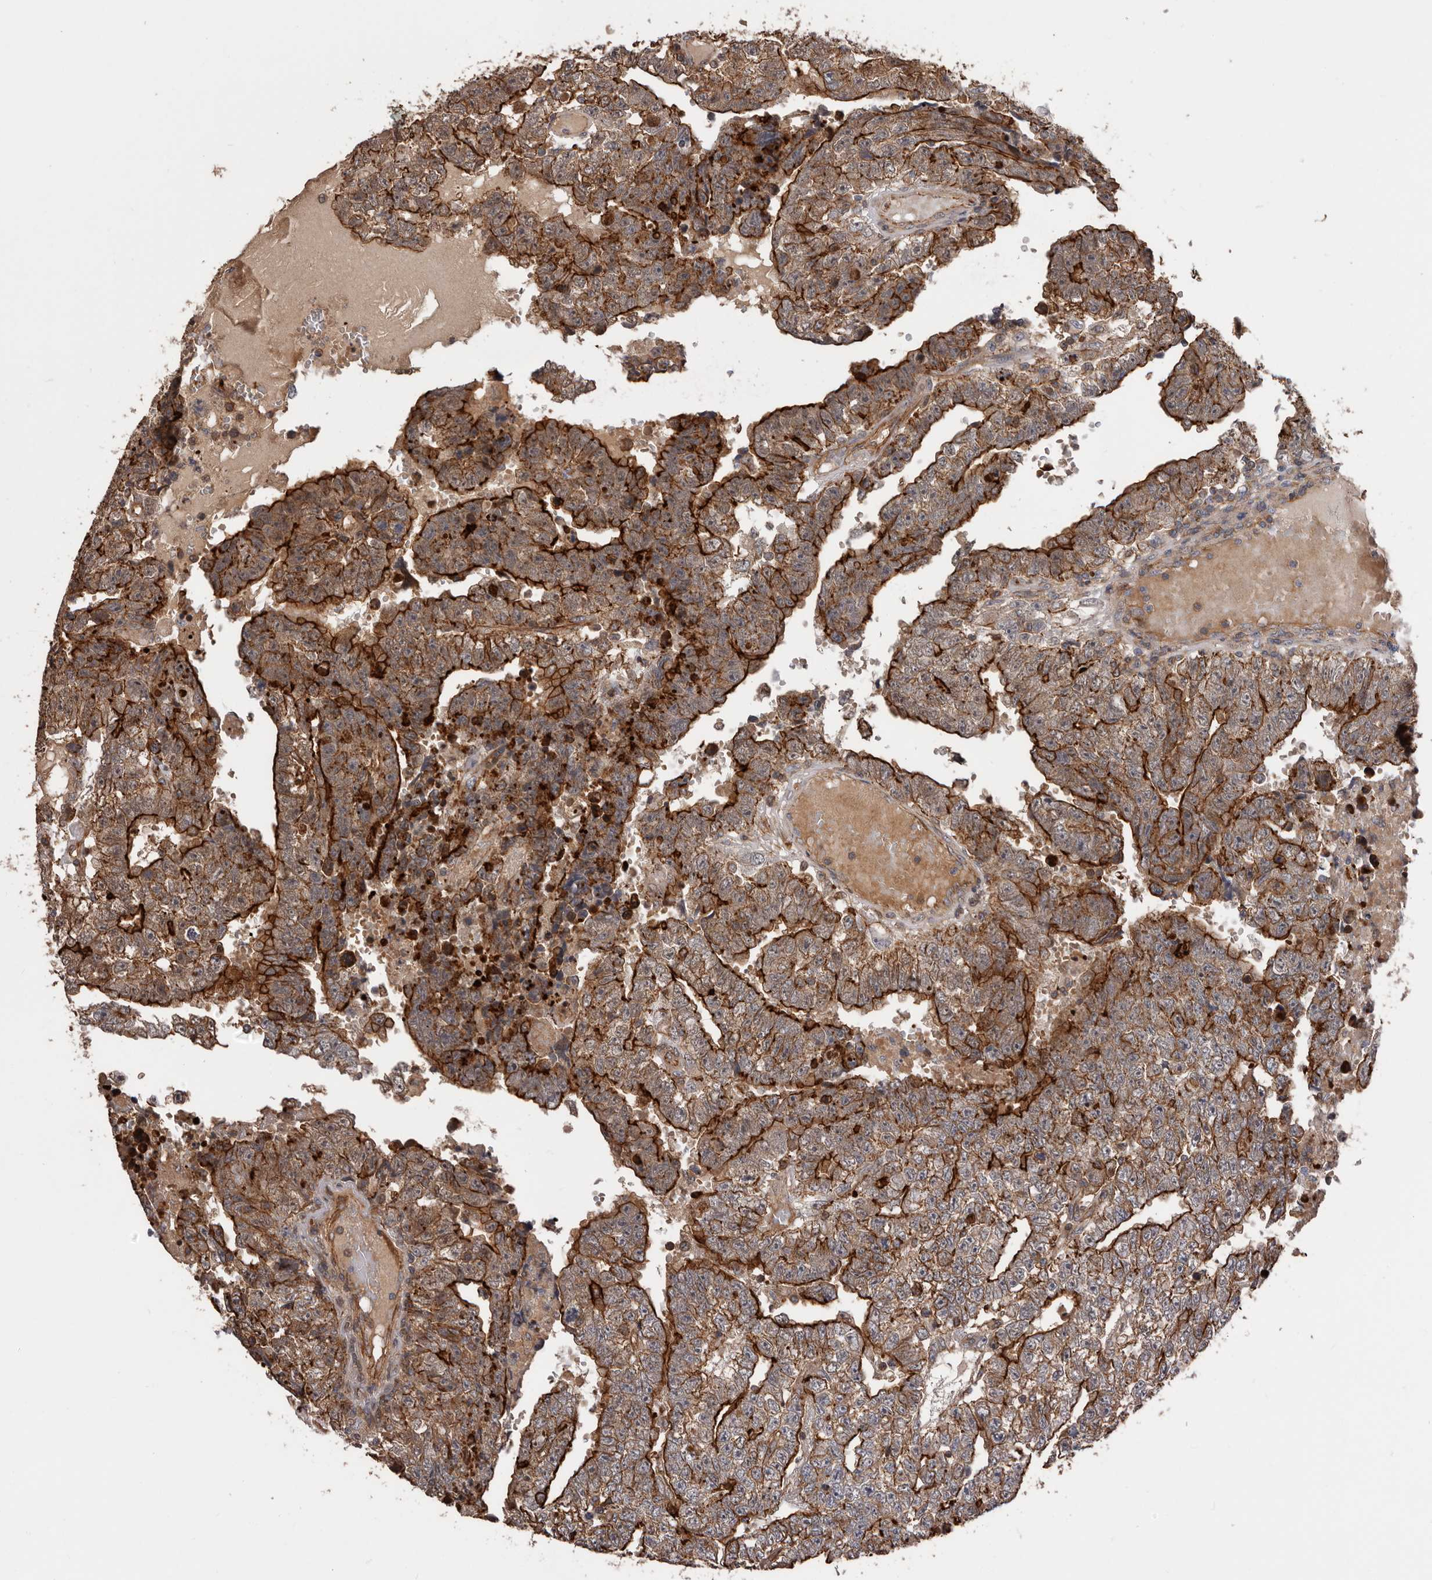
{"staining": {"intensity": "strong", "quantity": ">75%", "location": "cytoplasmic/membranous"}, "tissue": "testis cancer", "cell_type": "Tumor cells", "image_type": "cancer", "snomed": [{"axis": "morphology", "description": "Carcinoma, Embryonal, NOS"}, {"axis": "topography", "description": "Testis"}], "caption": "Protein staining displays strong cytoplasmic/membranous staining in approximately >75% of tumor cells in testis embryonal carcinoma.", "gene": "PNRC2", "patient": {"sex": "male", "age": 25}}